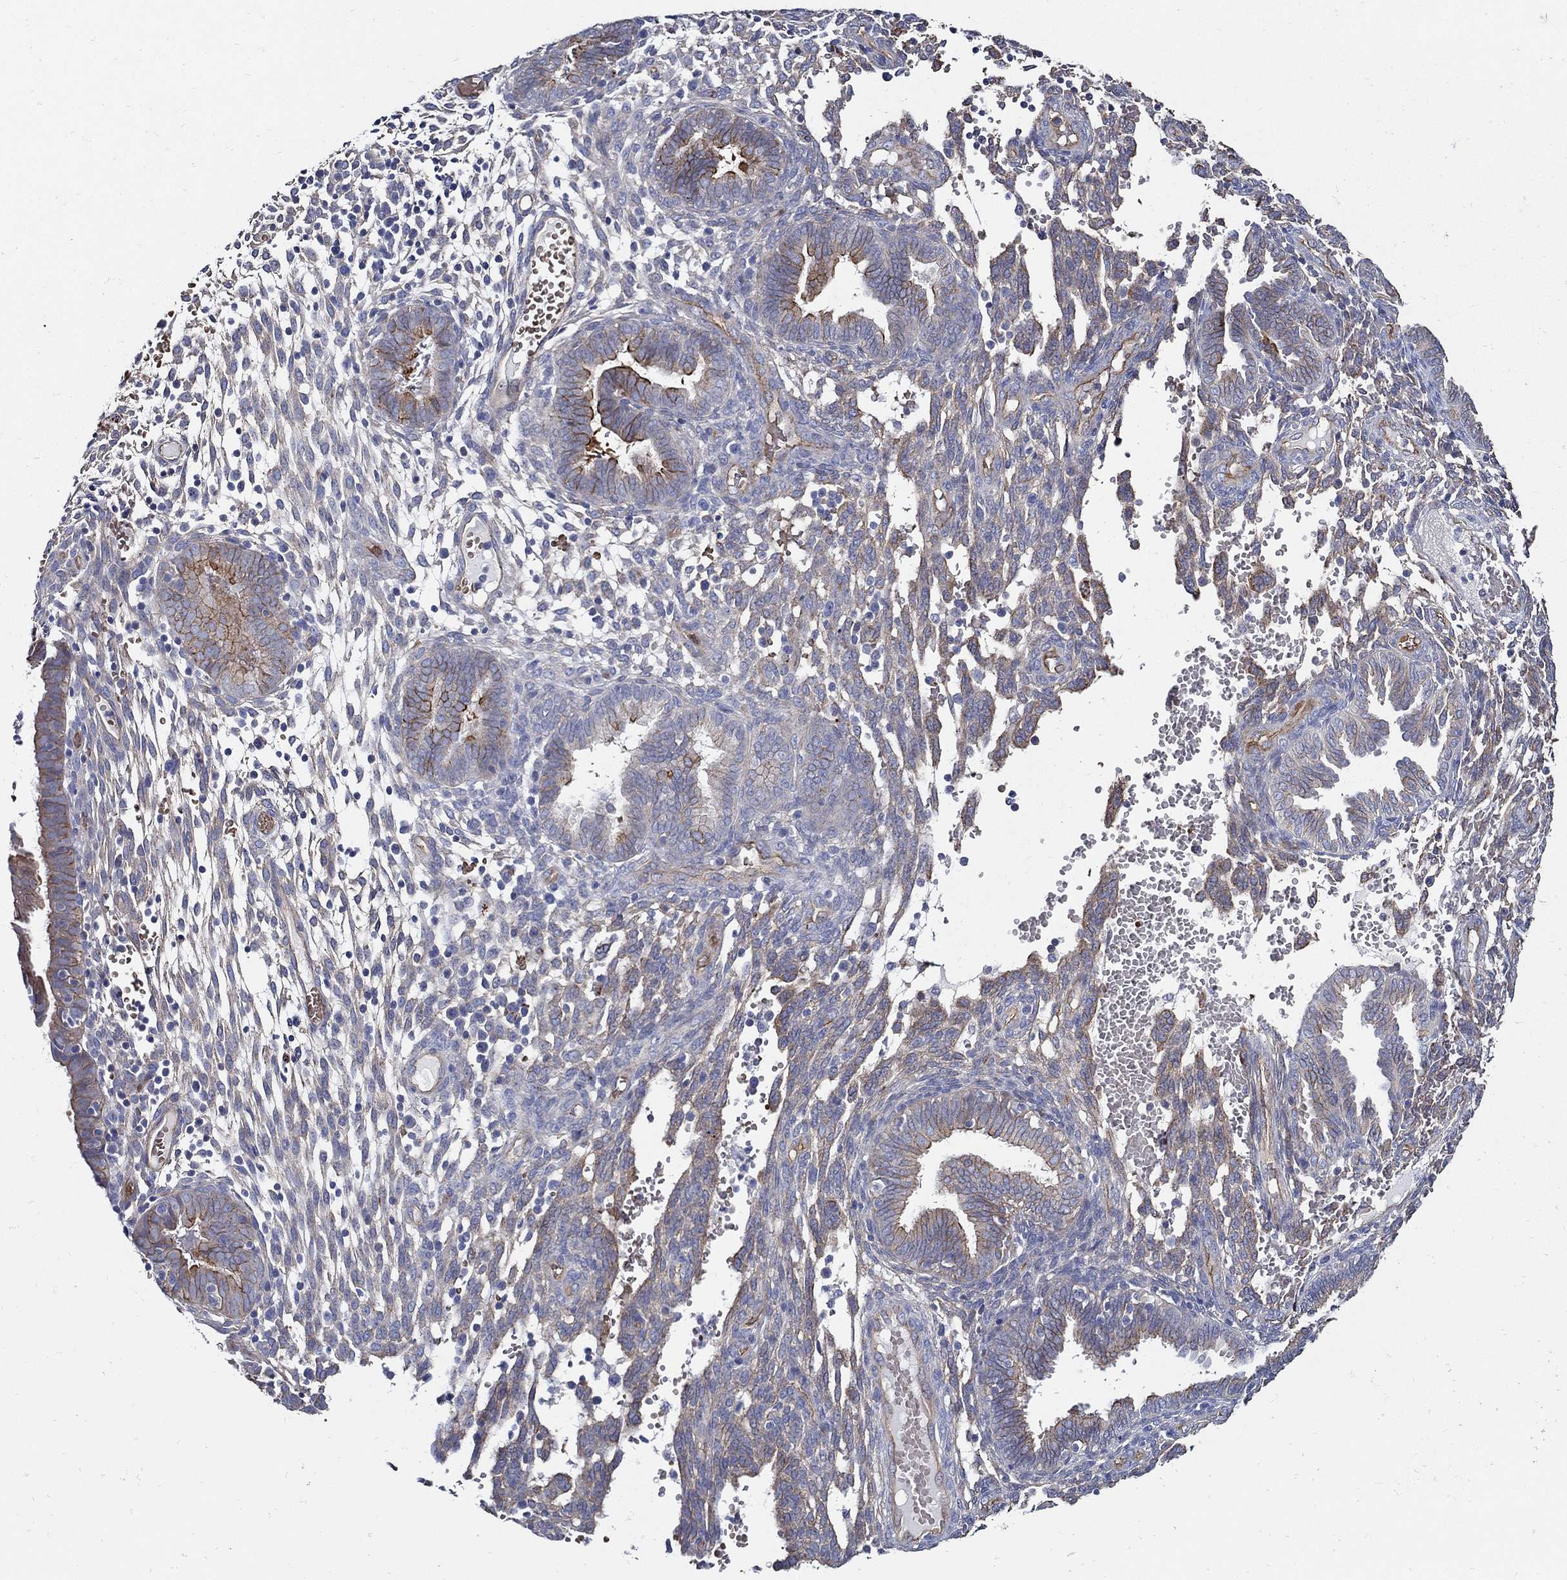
{"staining": {"intensity": "negative", "quantity": "none", "location": "none"}, "tissue": "endometrium", "cell_type": "Cells in endometrial stroma", "image_type": "normal", "snomed": [{"axis": "morphology", "description": "Normal tissue, NOS"}, {"axis": "topography", "description": "Endometrium"}], "caption": "A high-resolution micrograph shows immunohistochemistry staining of benign endometrium, which displays no significant expression in cells in endometrial stroma. (DAB IHC visualized using brightfield microscopy, high magnification).", "gene": "APBB3", "patient": {"sex": "female", "age": 42}}